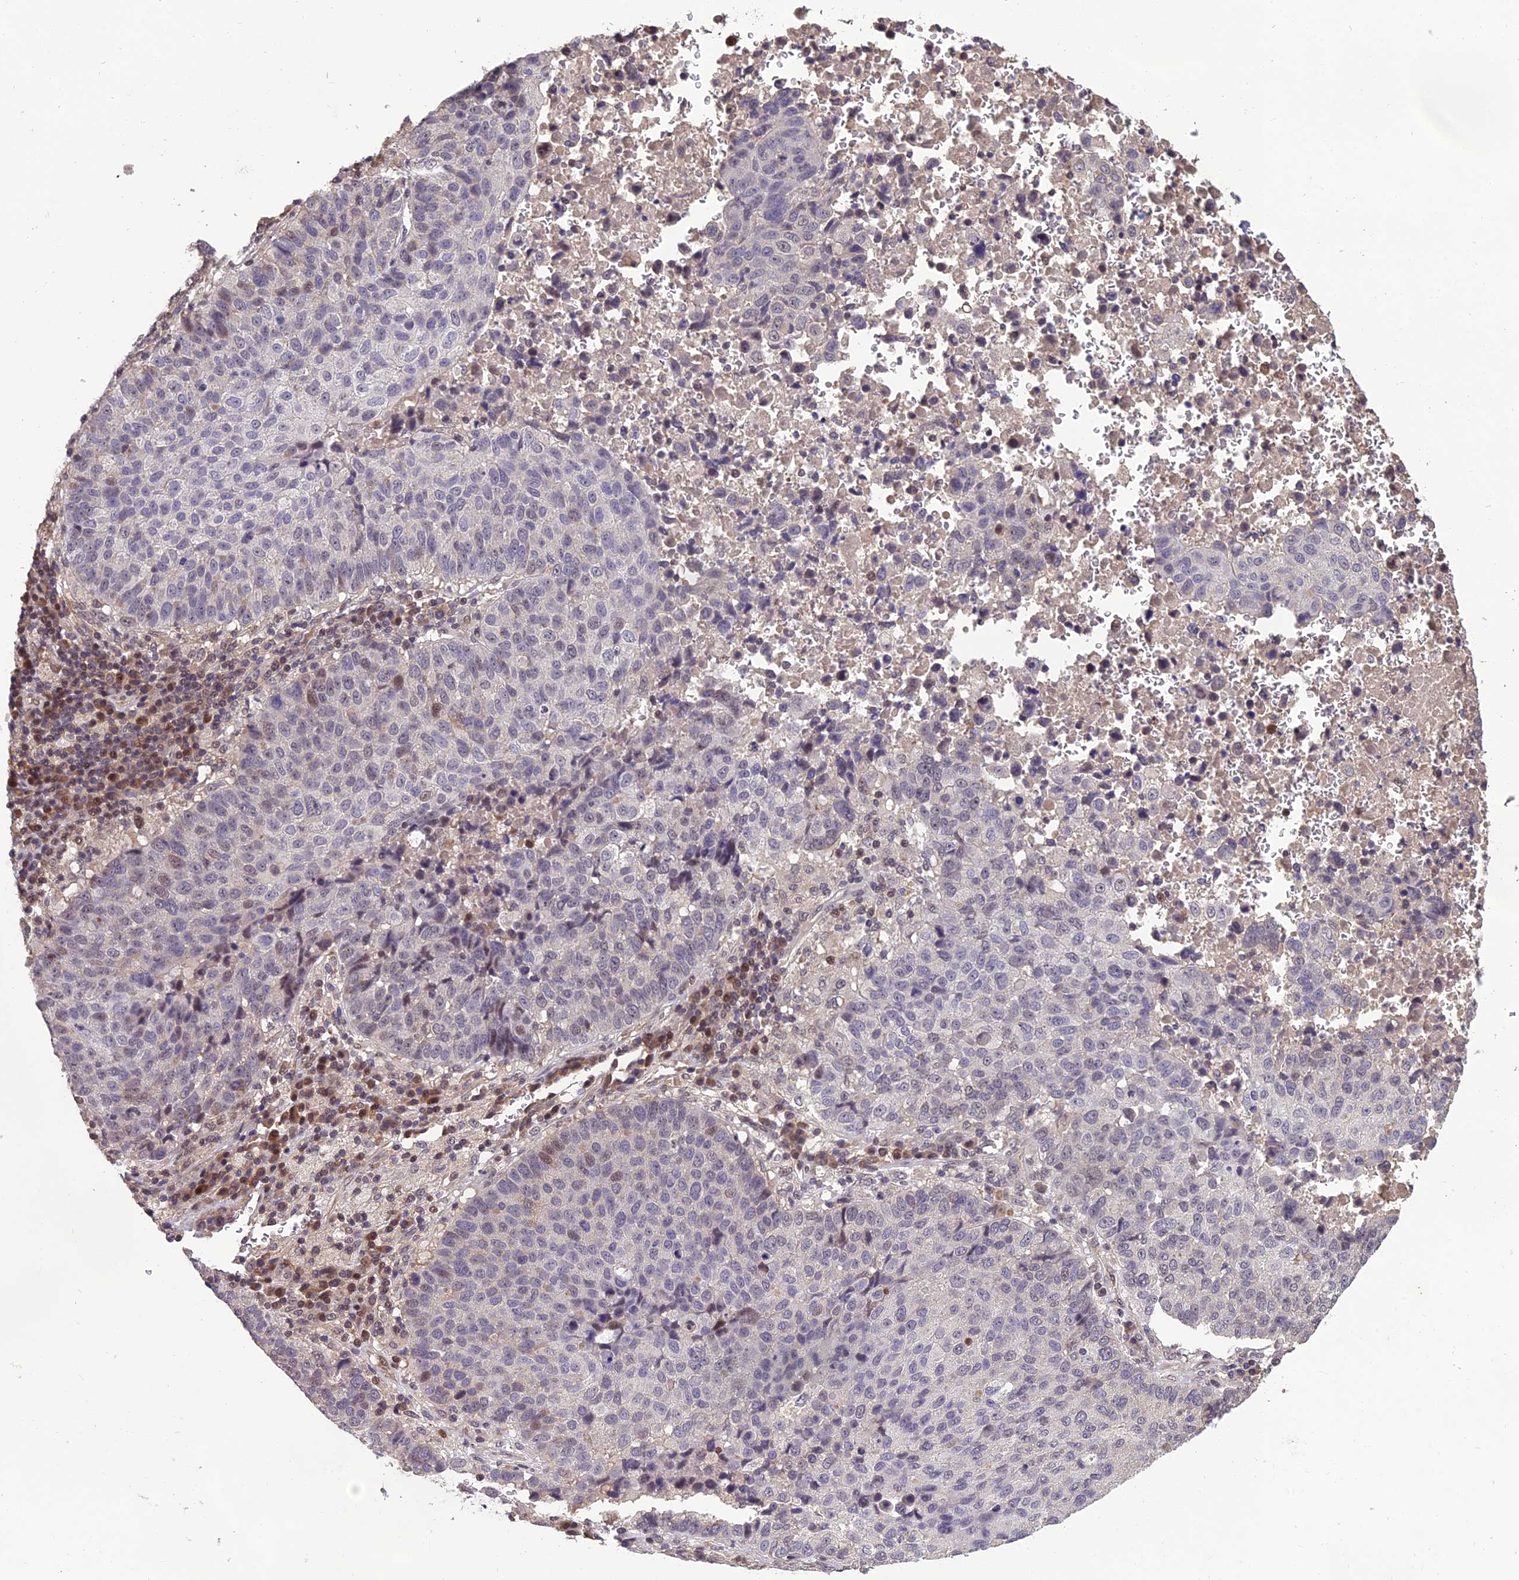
{"staining": {"intensity": "negative", "quantity": "none", "location": "none"}, "tissue": "lung cancer", "cell_type": "Tumor cells", "image_type": "cancer", "snomed": [{"axis": "morphology", "description": "Squamous cell carcinoma, NOS"}, {"axis": "topography", "description": "Lung"}], "caption": "Immunohistochemistry (IHC) image of human lung cancer (squamous cell carcinoma) stained for a protein (brown), which demonstrates no positivity in tumor cells. (Brightfield microscopy of DAB immunohistochemistry at high magnification).", "gene": "GRWD1", "patient": {"sex": "male", "age": 73}}